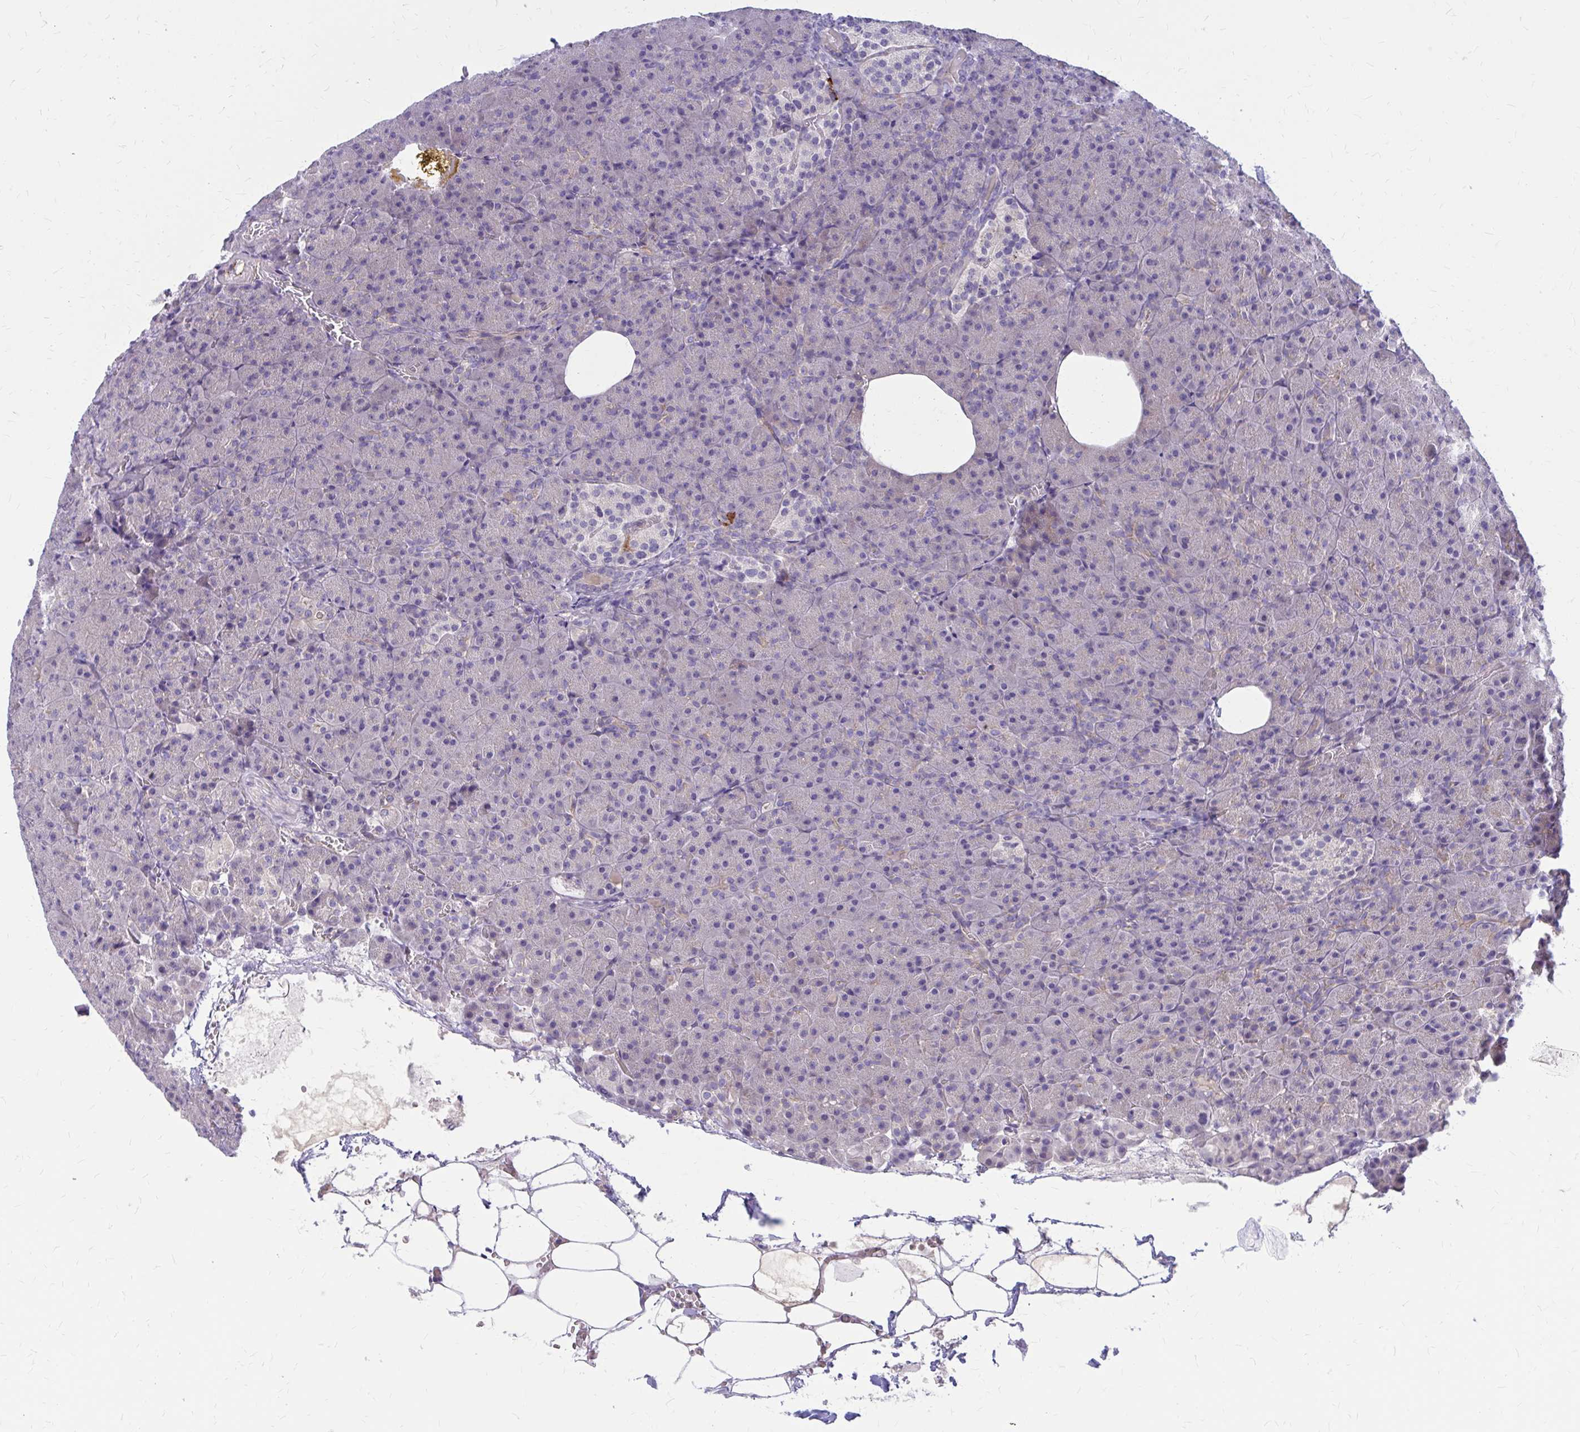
{"staining": {"intensity": "negative", "quantity": "none", "location": "none"}, "tissue": "pancreas", "cell_type": "Exocrine glandular cells", "image_type": "normal", "snomed": [{"axis": "morphology", "description": "Normal tissue, NOS"}, {"axis": "topography", "description": "Pancreas"}], "caption": "A histopathology image of pancreas stained for a protein shows no brown staining in exocrine glandular cells.", "gene": "GLYATL2", "patient": {"sex": "female", "age": 74}}